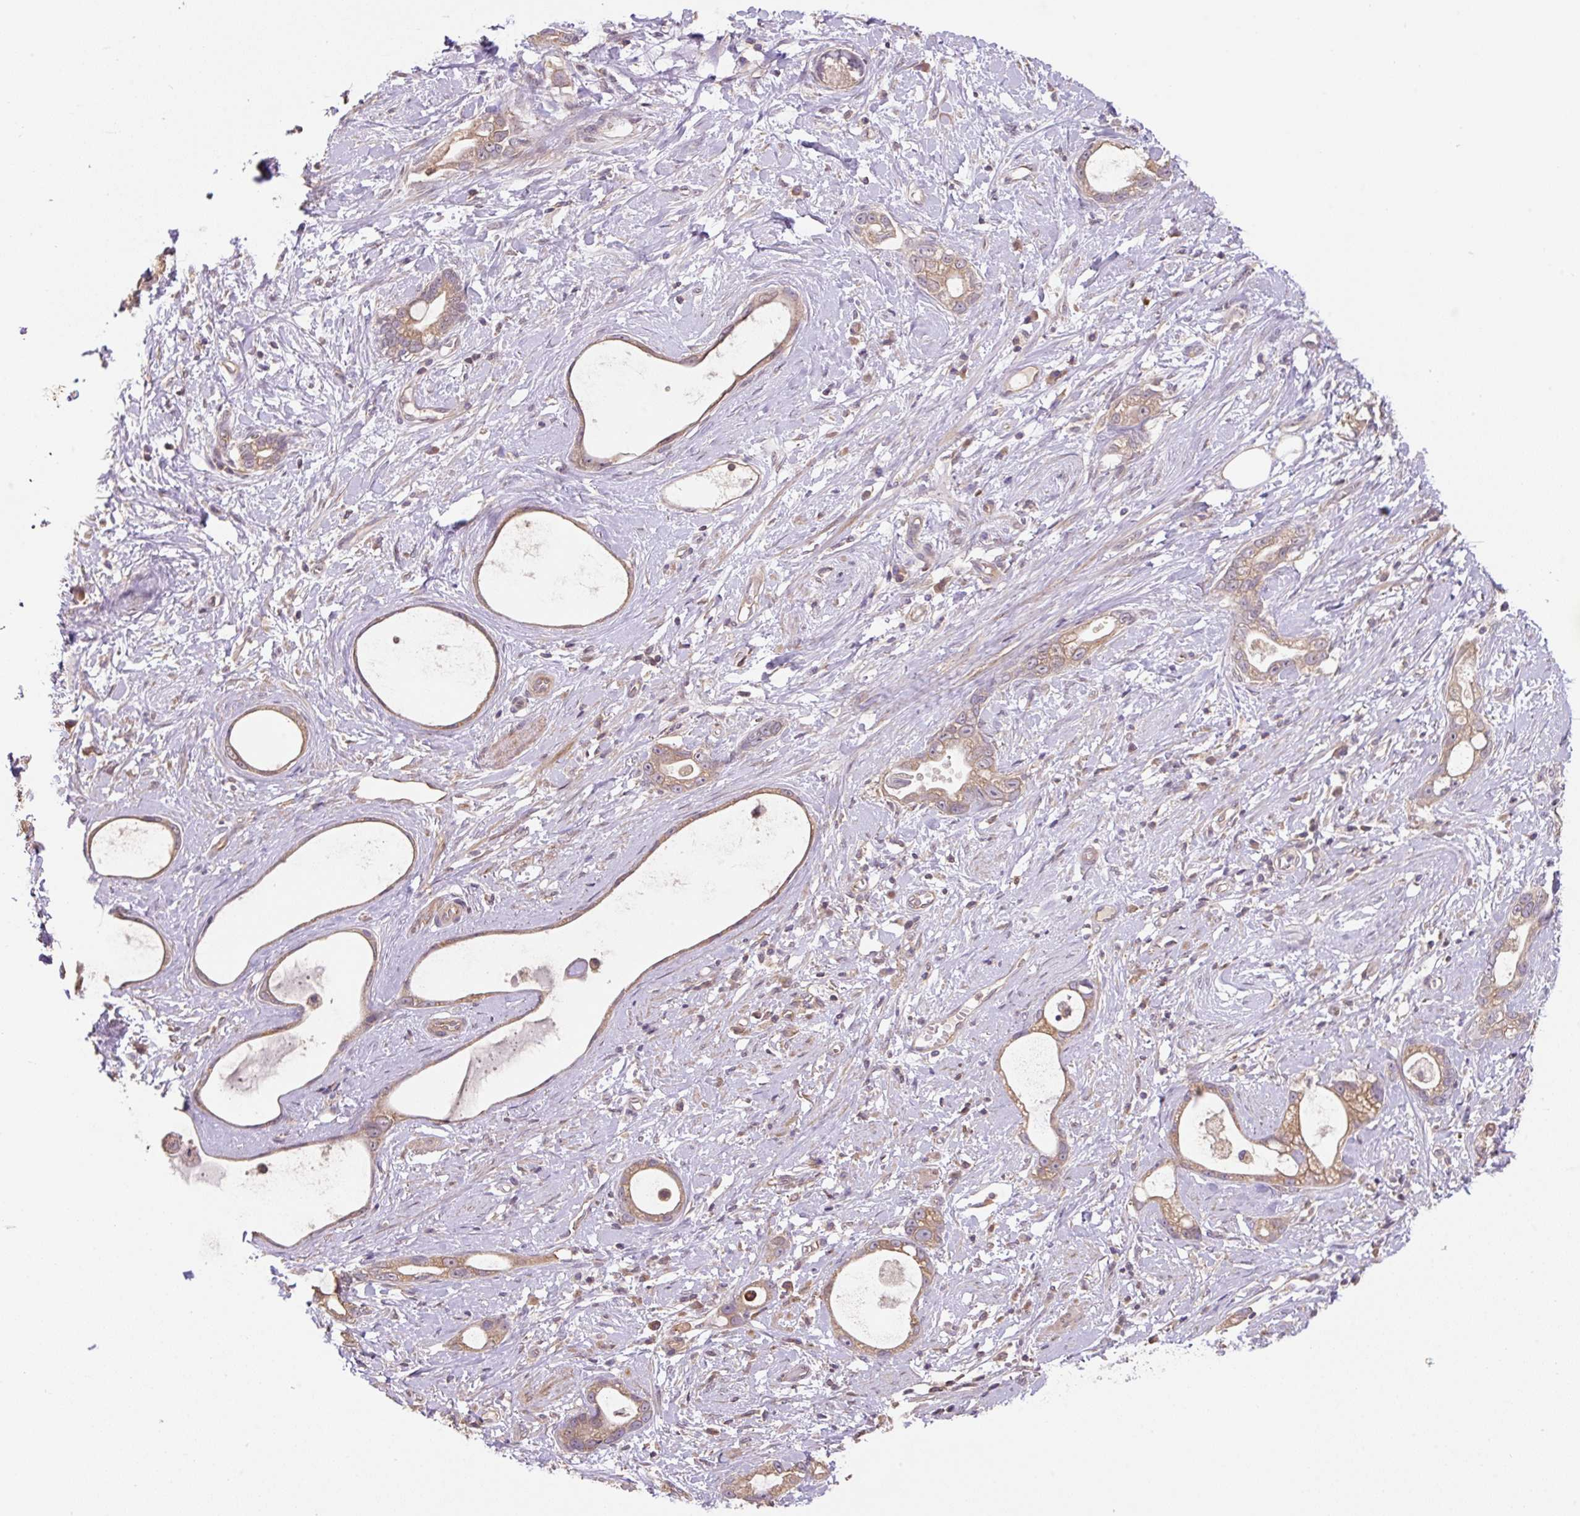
{"staining": {"intensity": "moderate", "quantity": ">75%", "location": "cytoplasmic/membranous"}, "tissue": "stomach cancer", "cell_type": "Tumor cells", "image_type": "cancer", "snomed": [{"axis": "morphology", "description": "Adenocarcinoma, NOS"}, {"axis": "topography", "description": "Stomach"}], "caption": "Moderate cytoplasmic/membranous protein expression is identified in approximately >75% of tumor cells in stomach cancer (adenocarcinoma).", "gene": "COX8A", "patient": {"sex": "male", "age": 55}}